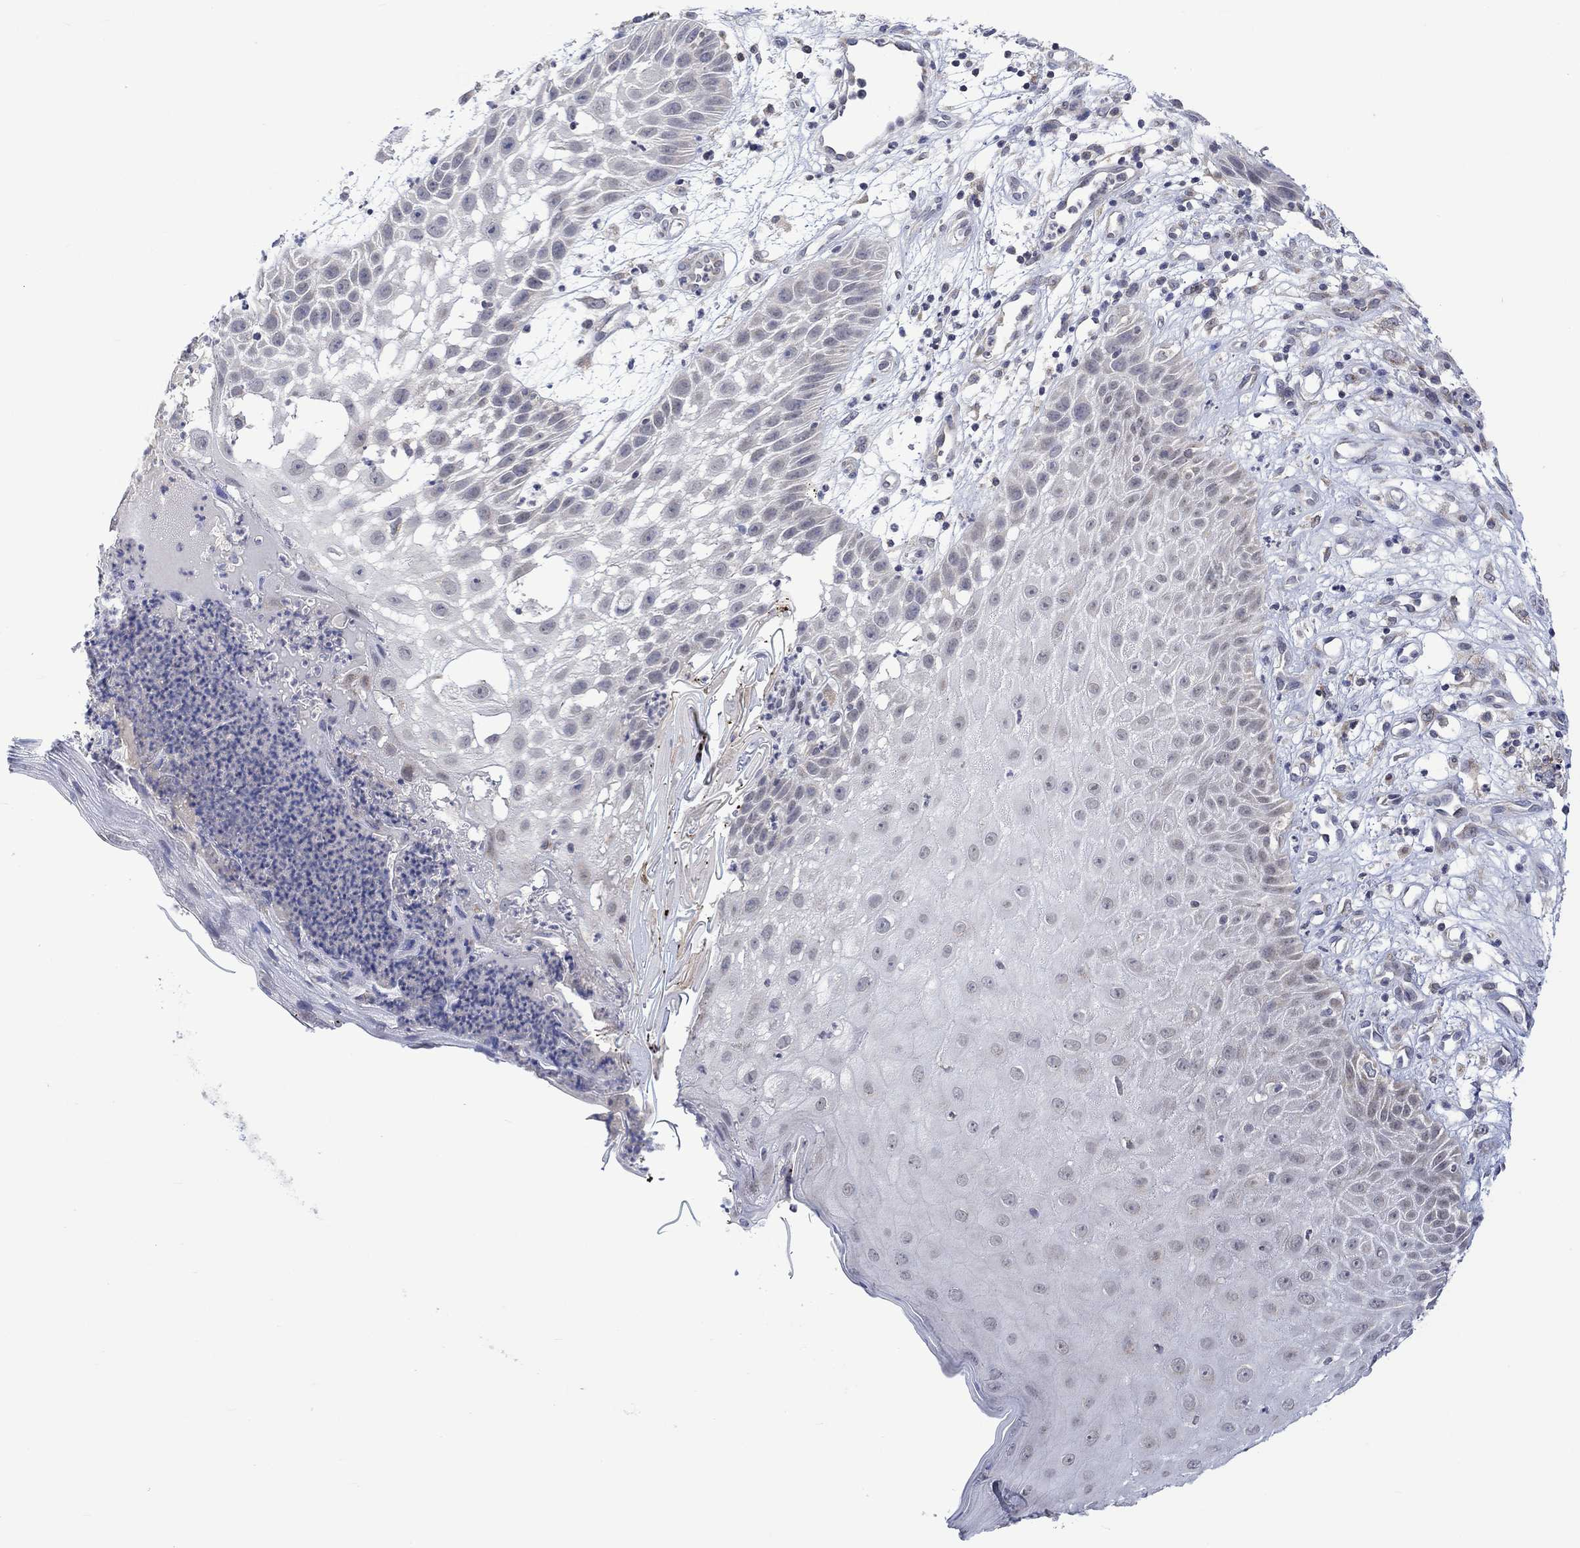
{"staining": {"intensity": "negative", "quantity": "none", "location": "none"}, "tissue": "skin cancer", "cell_type": "Tumor cells", "image_type": "cancer", "snomed": [{"axis": "morphology", "description": "Normal tissue, NOS"}, {"axis": "morphology", "description": "Squamous cell carcinoma, NOS"}, {"axis": "topography", "description": "Skin"}], "caption": "An immunohistochemistry (IHC) photomicrograph of squamous cell carcinoma (skin) is shown. There is no staining in tumor cells of squamous cell carcinoma (skin).", "gene": "SLC48A1", "patient": {"sex": "male", "age": 79}}